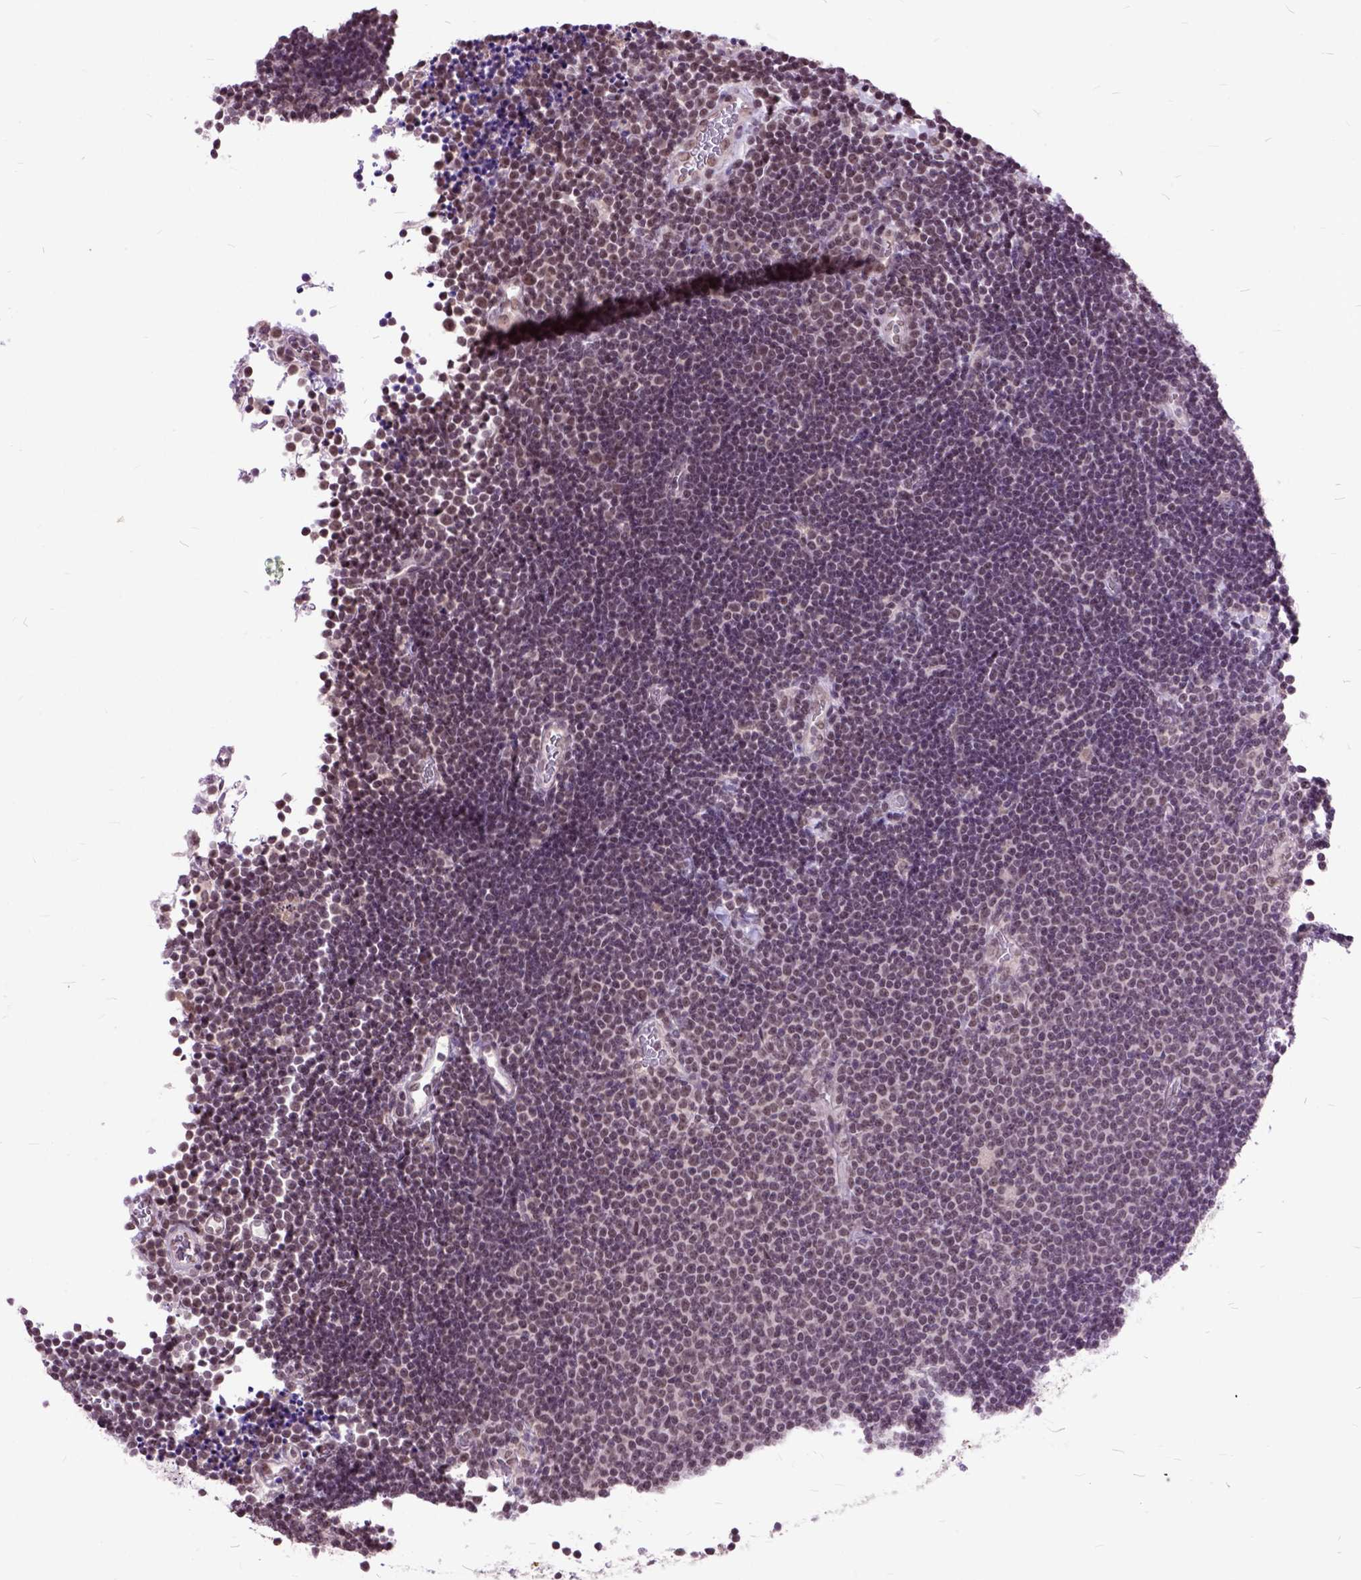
{"staining": {"intensity": "weak", "quantity": ">75%", "location": "nuclear"}, "tissue": "lymphoma", "cell_type": "Tumor cells", "image_type": "cancer", "snomed": [{"axis": "morphology", "description": "Malignant lymphoma, non-Hodgkin's type, Low grade"}, {"axis": "topography", "description": "Brain"}], "caption": "Protein expression analysis of human lymphoma reveals weak nuclear positivity in approximately >75% of tumor cells.", "gene": "ORC5", "patient": {"sex": "female", "age": 66}}